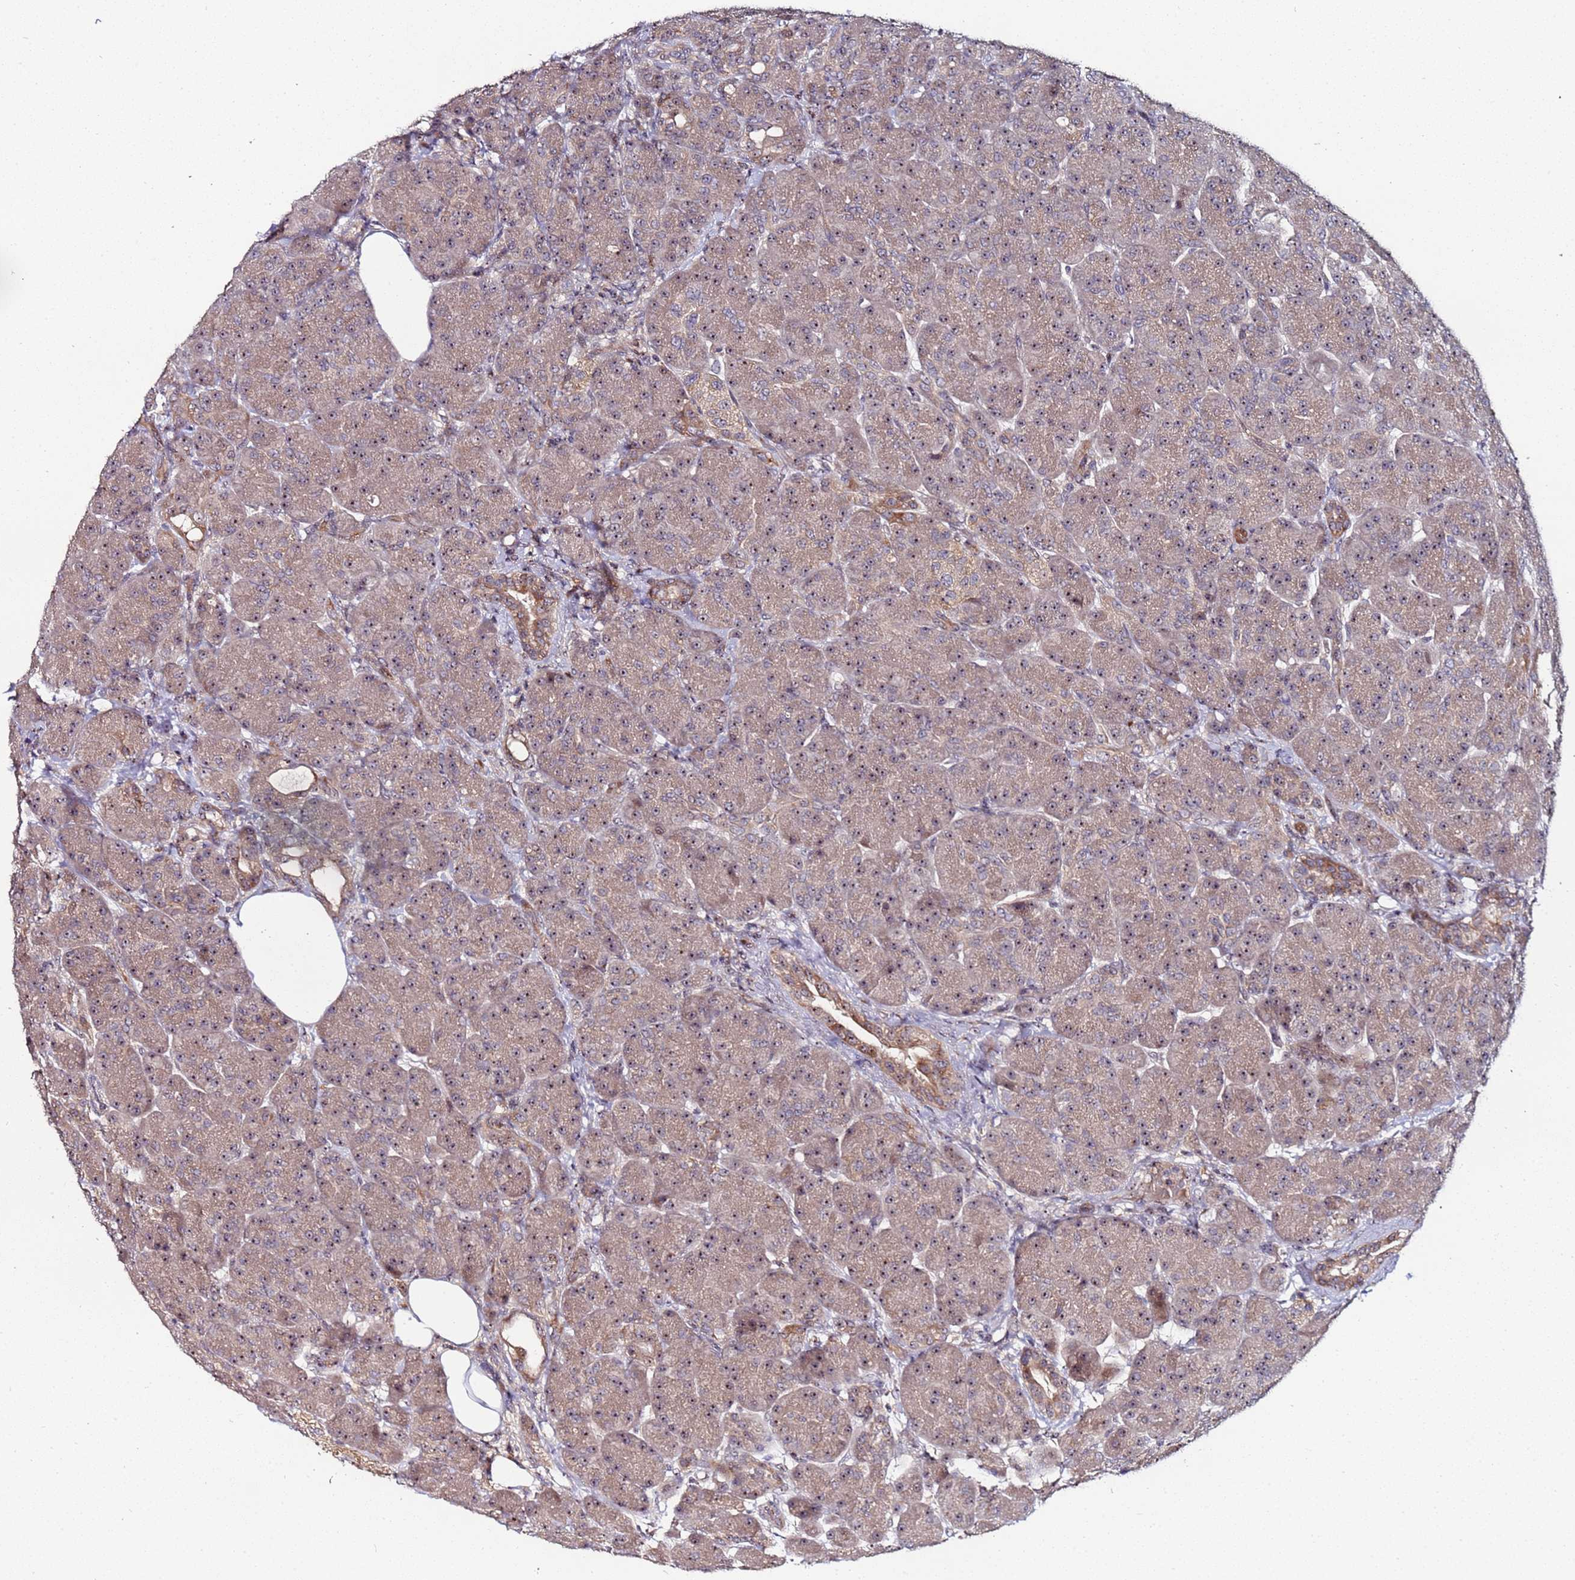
{"staining": {"intensity": "moderate", "quantity": ">75%", "location": "cytoplasmic/membranous,nuclear"}, "tissue": "pancreas", "cell_type": "Exocrine glandular cells", "image_type": "normal", "snomed": [{"axis": "morphology", "description": "Normal tissue, NOS"}, {"axis": "topography", "description": "Pancreas"}], "caption": "Pancreas was stained to show a protein in brown. There is medium levels of moderate cytoplasmic/membranous,nuclear staining in about >75% of exocrine glandular cells. (DAB IHC, brown staining for protein, blue staining for nuclei).", "gene": "KRI1", "patient": {"sex": "male", "age": 63}}